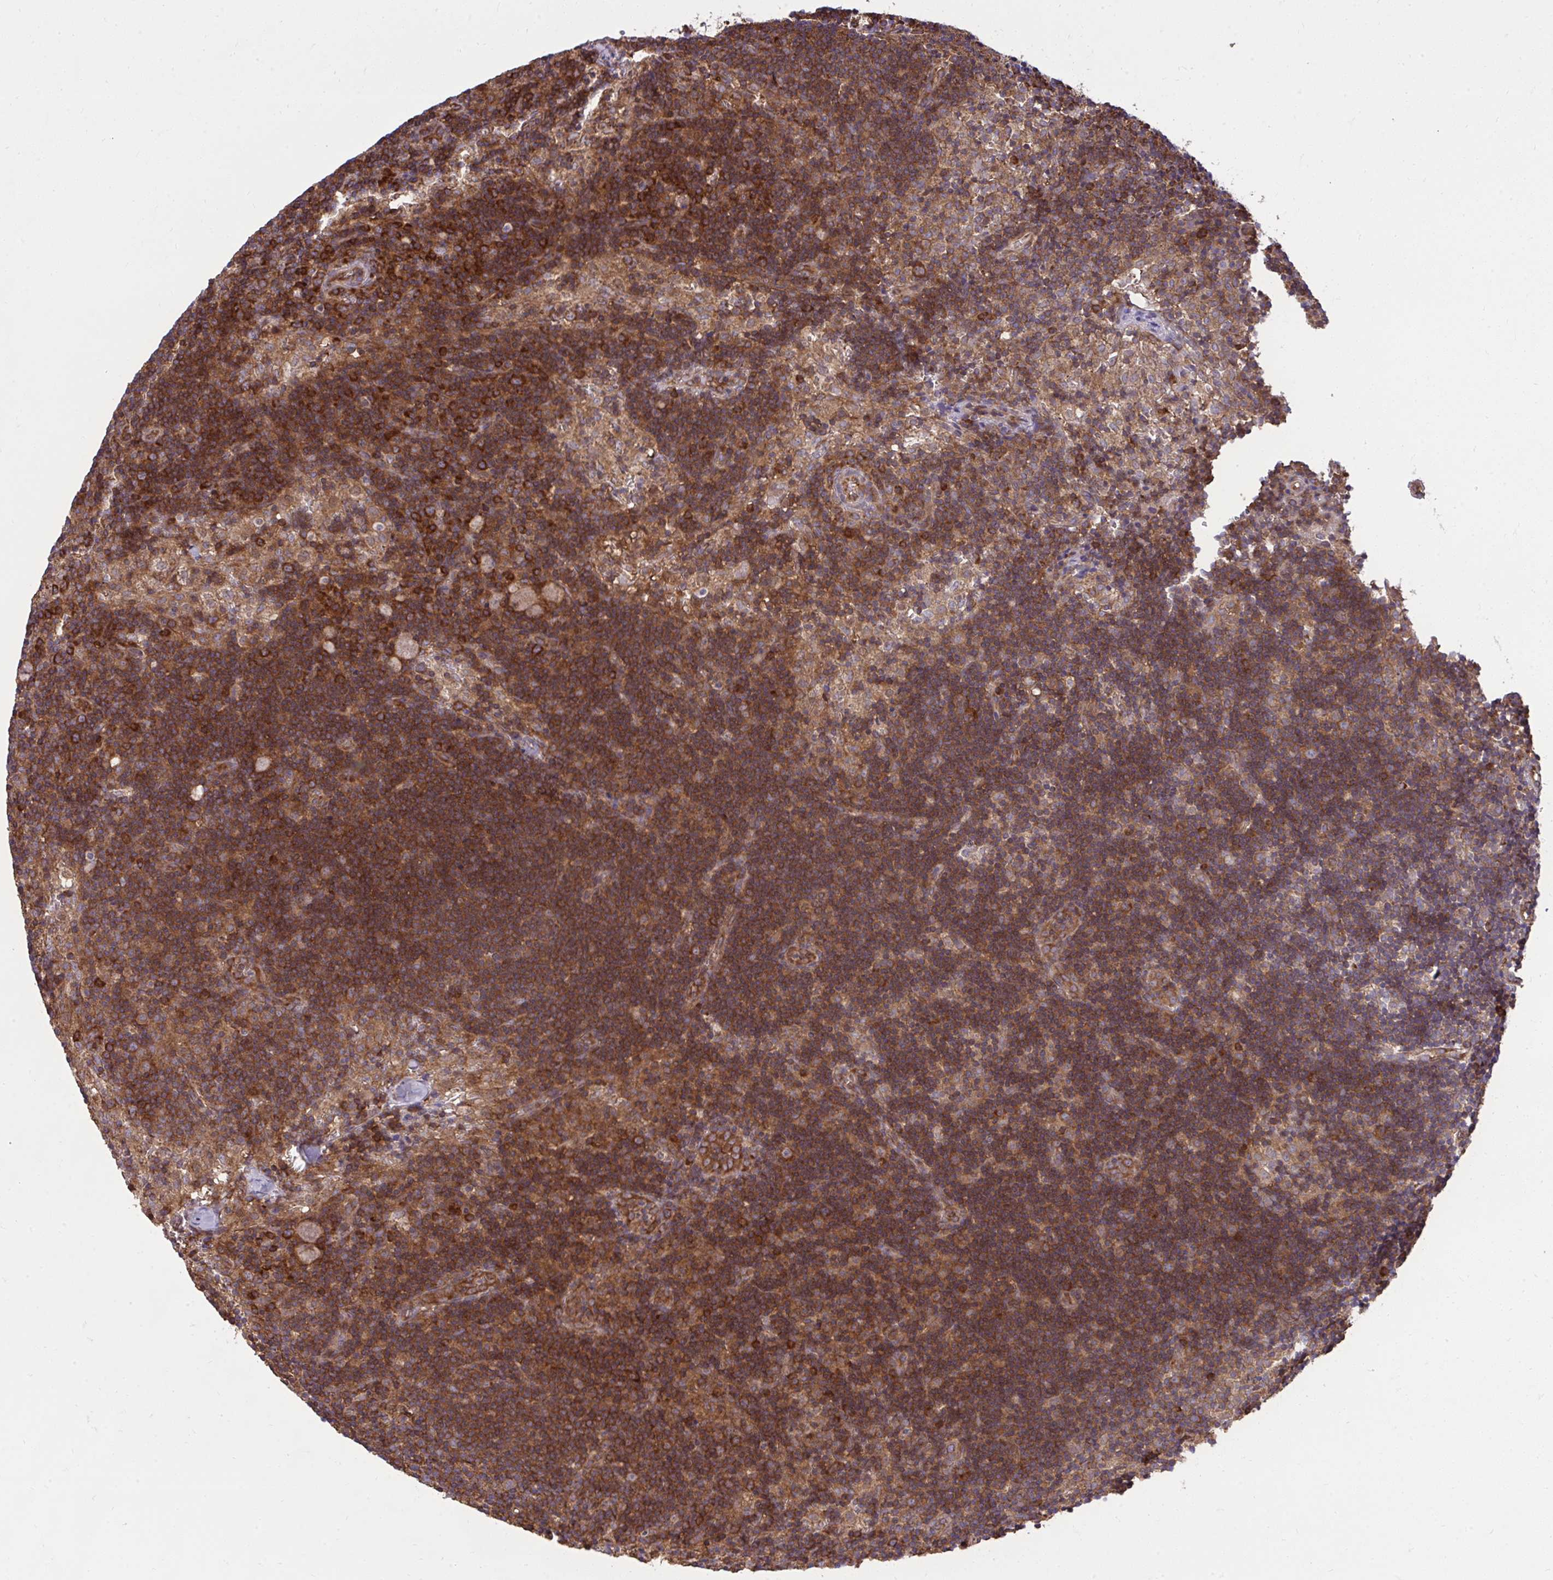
{"staining": {"intensity": "moderate", "quantity": ">75%", "location": "cytoplasmic/membranous"}, "tissue": "lymph node", "cell_type": "Germinal center cells", "image_type": "normal", "snomed": [{"axis": "morphology", "description": "Normal tissue, NOS"}, {"axis": "topography", "description": "Lymph node"}], "caption": "Unremarkable lymph node demonstrates moderate cytoplasmic/membranous expression in about >75% of germinal center cells, visualized by immunohistochemistry. (DAB IHC, brown staining for protein, blue staining for nuclei).", "gene": "NMNAT3", "patient": {"sex": "female", "age": 45}}